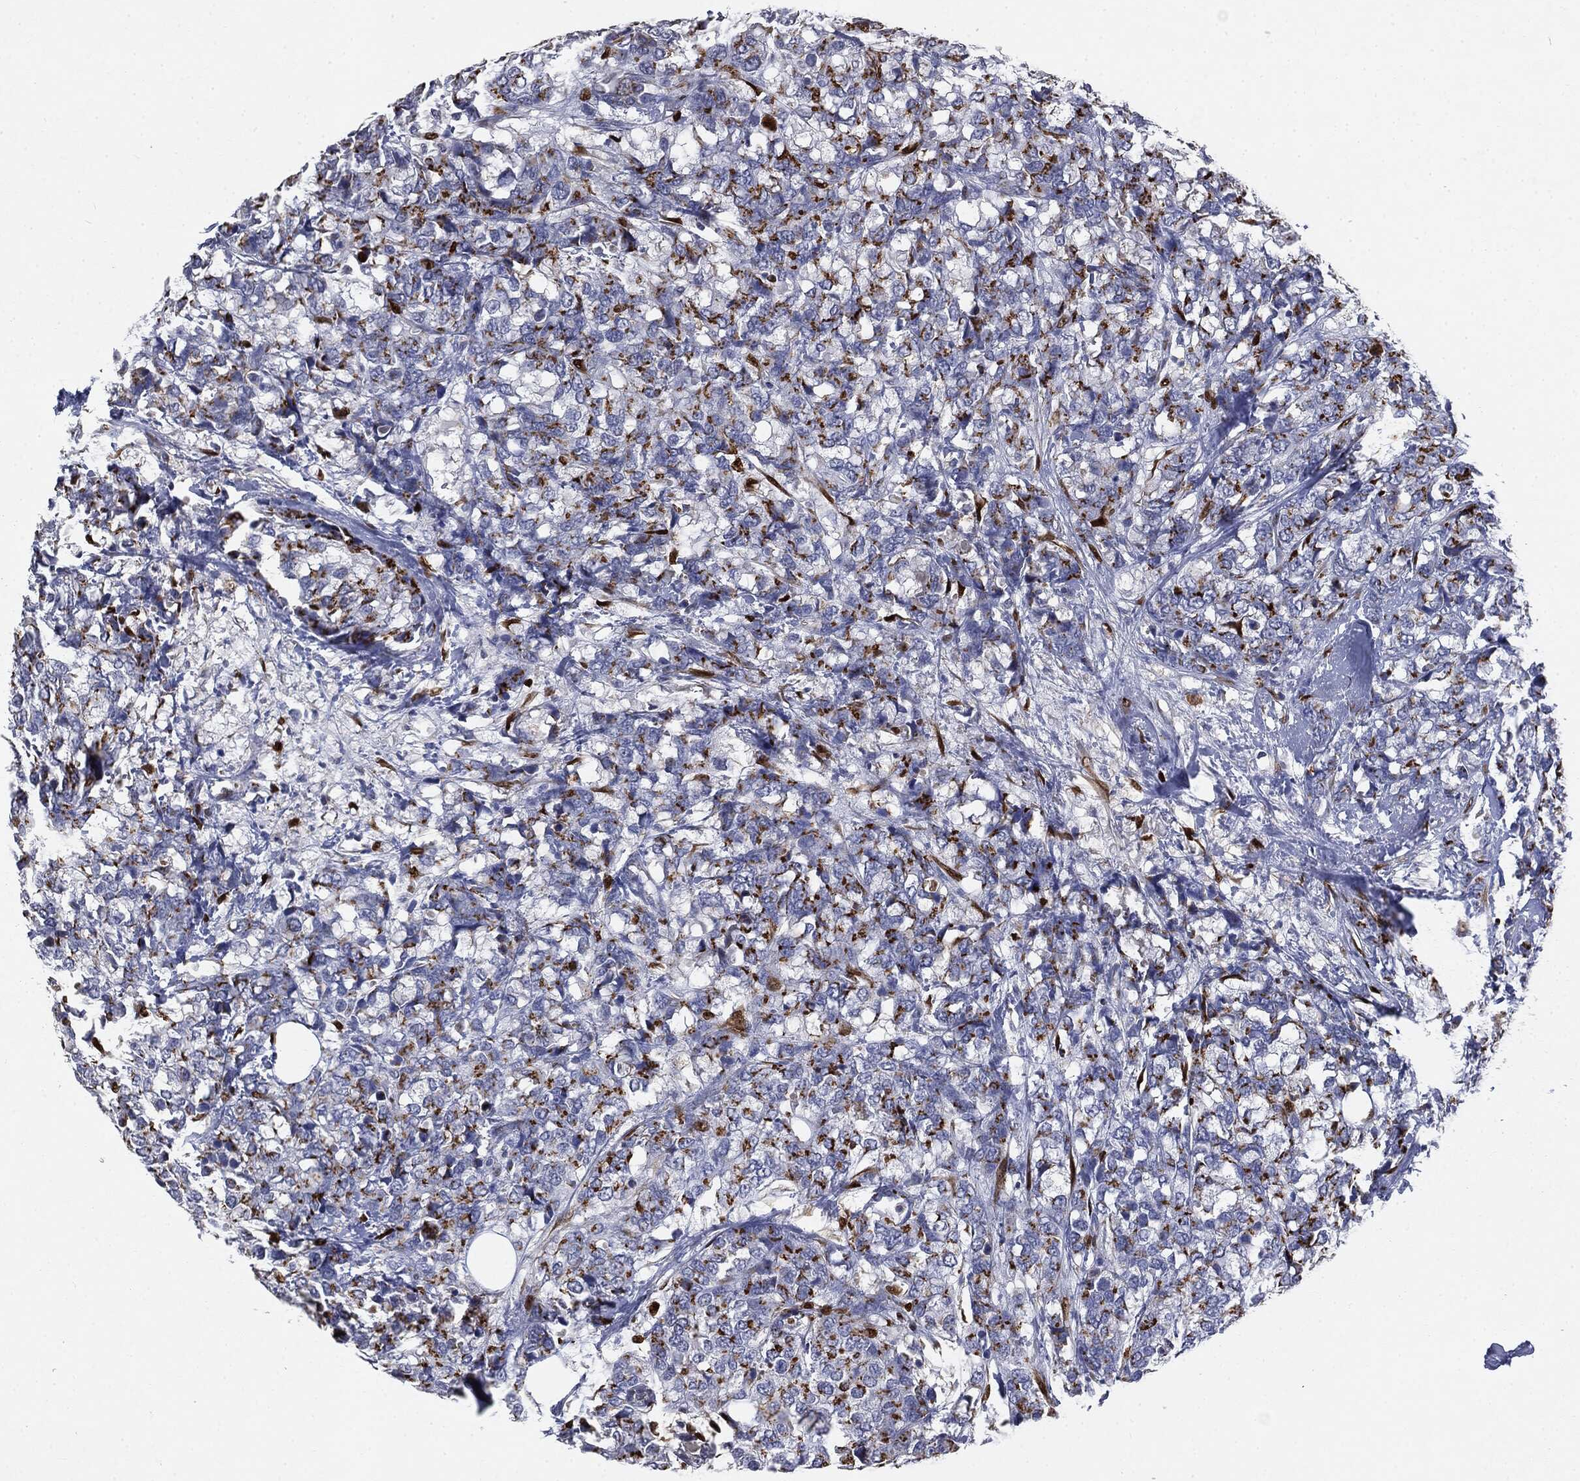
{"staining": {"intensity": "strong", "quantity": "<25%", "location": "cytoplasmic/membranous"}, "tissue": "breast cancer", "cell_type": "Tumor cells", "image_type": "cancer", "snomed": [{"axis": "morphology", "description": "Lobular carcinoma"}, {"axis": "topography", "description": "Breast"}], "caption": "Immunohistochemistry staining of breast cancer, which reveals medium levels of strong cytoplasmic/membranous positivity in approximately <25% of tumor cells indicating strong cytoplasmic/membranous protein staining. The staining was performed using DAB (brown) for protein detection and nuclei were counterstained in hematoxylin (blue).", "gene": "CASD1", "patient": {"sex": "female", "age": 59}}